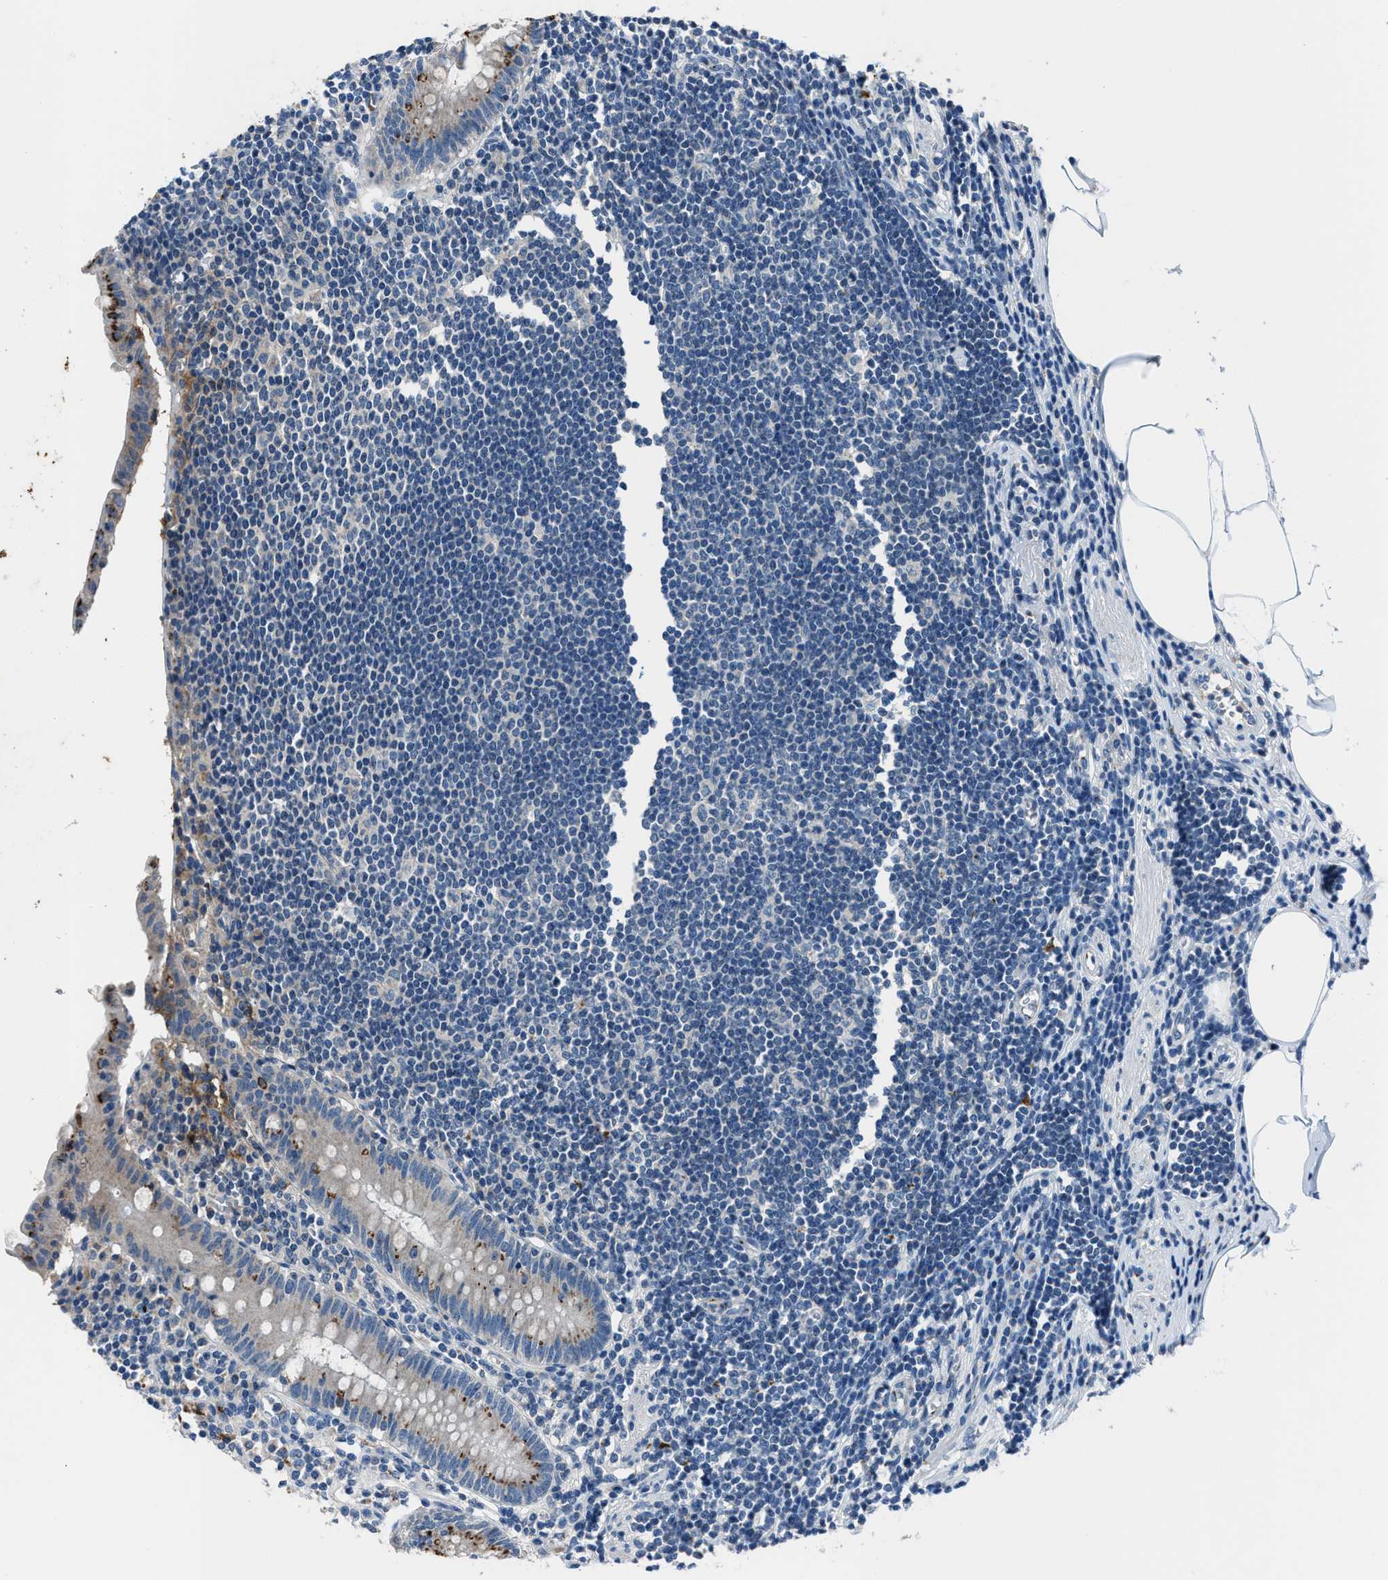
{"staining": {"intensity": "negative", "quantity": "none", "location": "none"}, "tissue": "appendix", "cell_type": "Glandular cells", "image_type": "normal", "snomed": [{"axis": "morphology", "description": "Normal tissue, NOS"}, {"axis": "topography", "description": "Appendix"}], "caption": "This is a image of IHC staining of unremarkable appendix, which shows no positivity in glandular cells.", "gene": "ADAM2", "patient": {"sex": "female", "age": 50}}